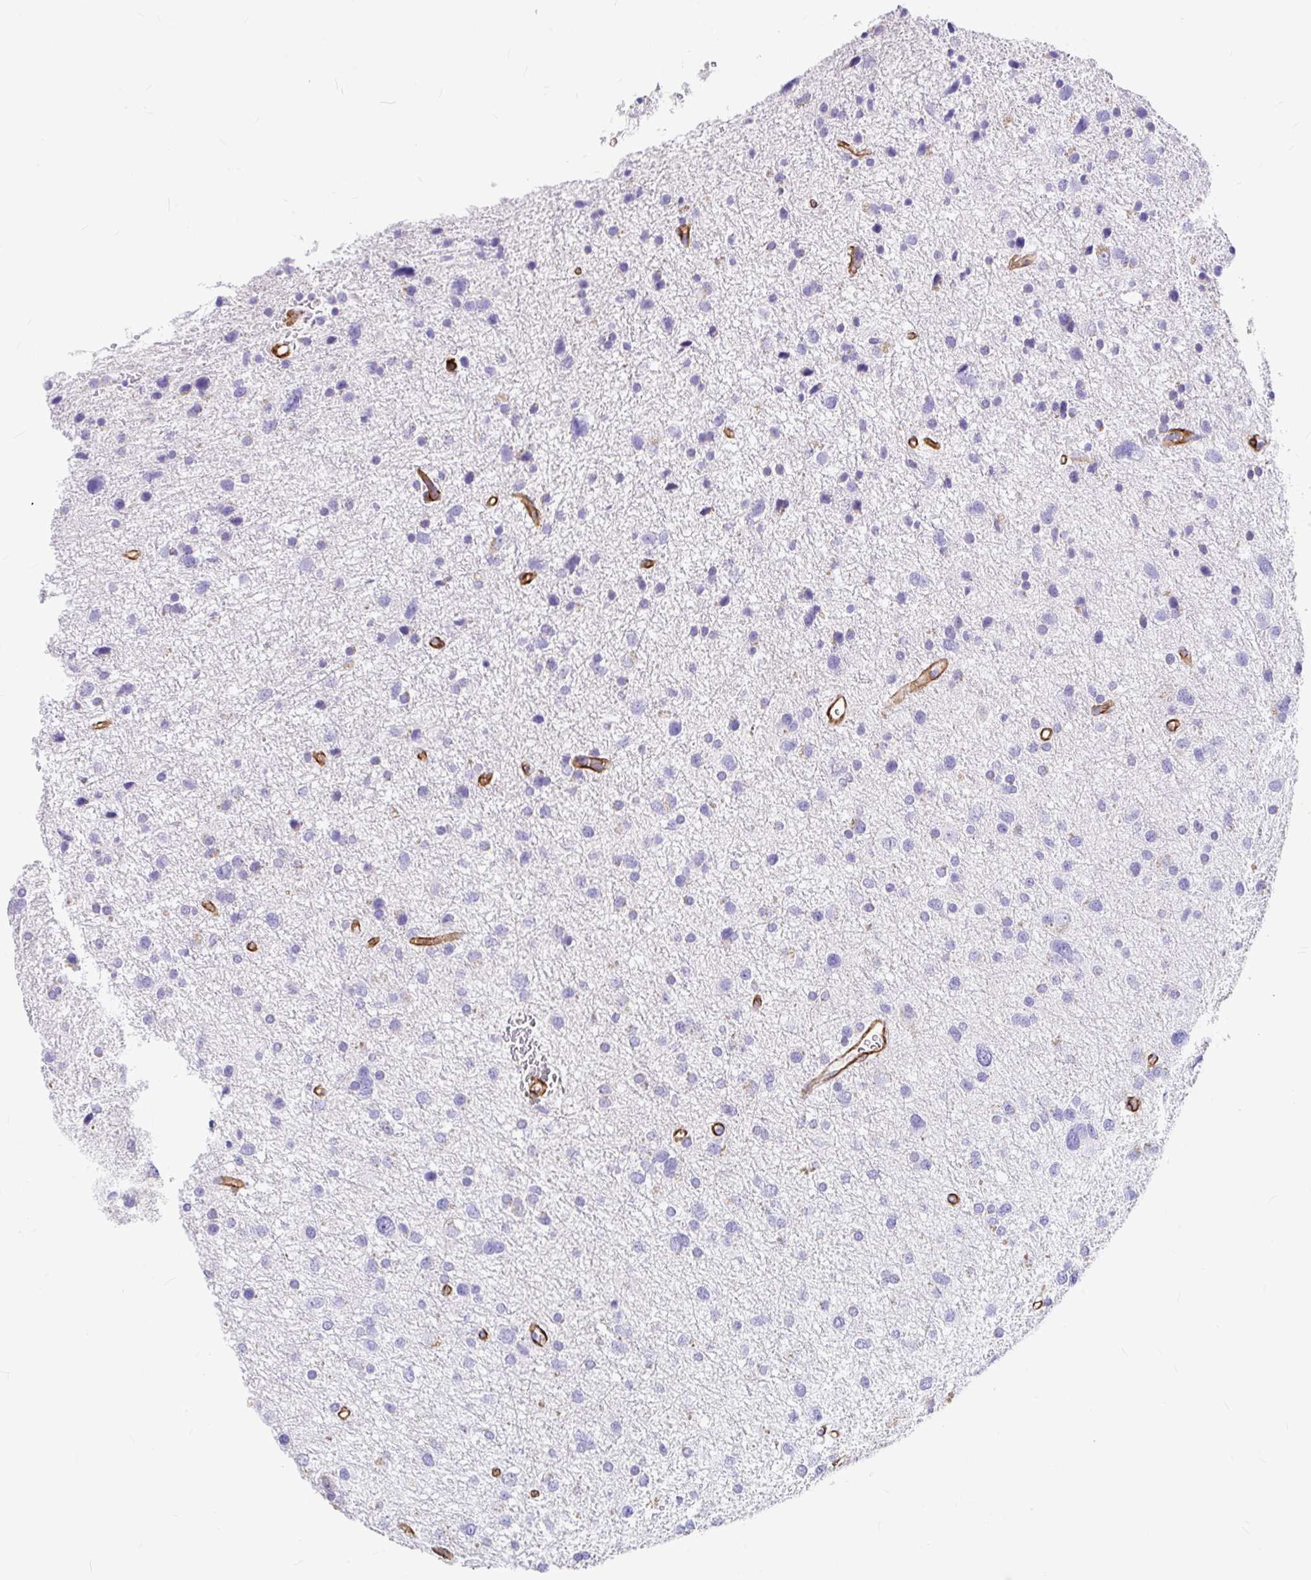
{"staining": {"intensity": "negative", "quantity": "none", "location": "none"}, "tissue": "glioma", "cell_type": "Tumor cells", "image_type": "cancer", "snomed": [{"axis": "morphology", "description": "Glioma, malignant, Low grade"}, {"axis": "topography", "description": "Brain"}], "caption": "Image shows no significant protein positivity in tumor cells of malignant glioma (low-grade).", "gene": "MYO1B", "patient": {"sex": "female", "age": 55}}